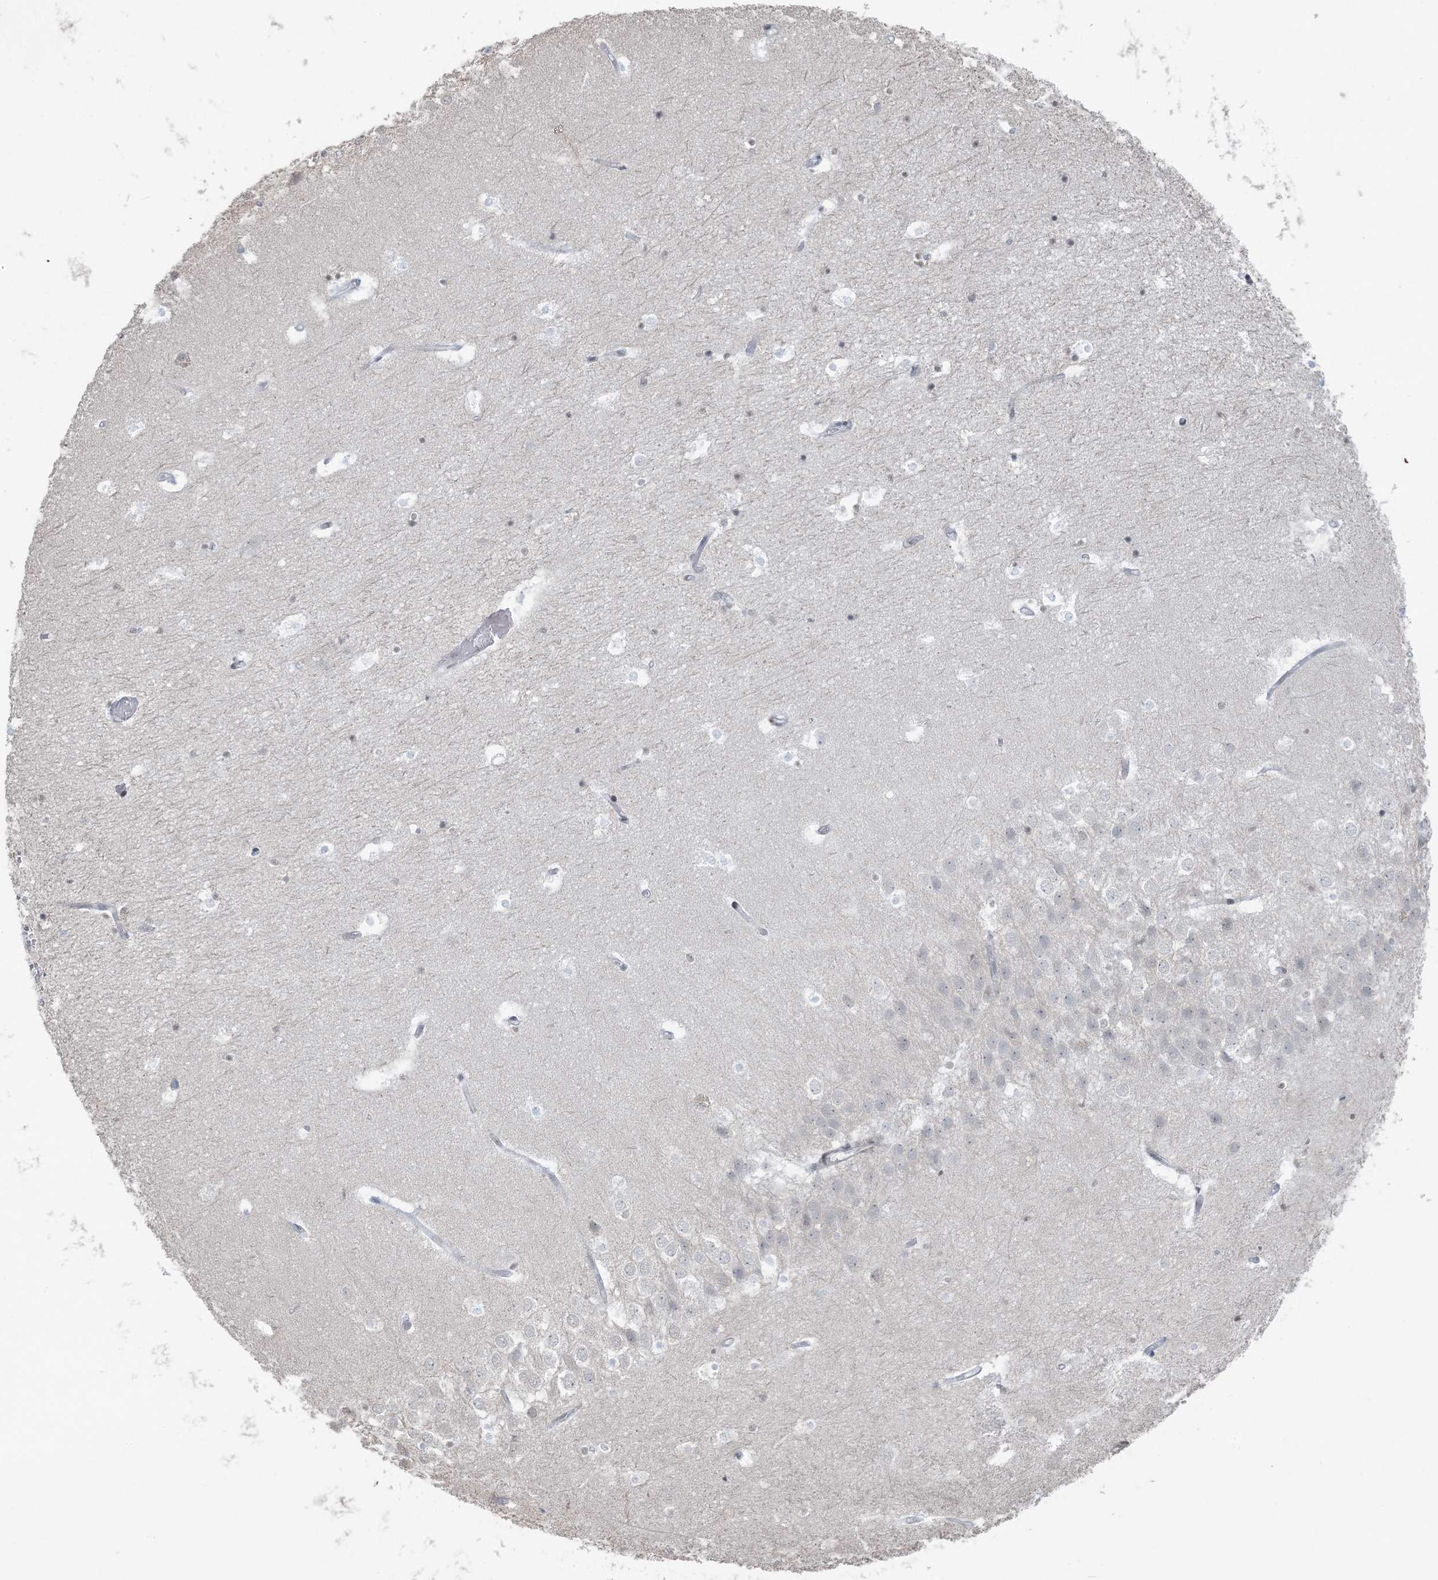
{"staining": {"intensity": "negative", "quantity": "none", "location": "none"}, "tissue": "hippocampus", "cell_type": "Glial cells", "image_type": "normal", "snomed": [{"axis": "morphology", "description": "Normal tissue, NOS"}, {"axis": "topography", "description": "Hippocampus"}], "caption": "Histopathology image shows no protein staining in glial cells of normal hippocampus. (DAB (3,3'-diaminobenzidine) immunohistochemistry visualized using brightfield microscopy, high magnification).", "gene": "ZNF787", "patient": {"sex": "female", "age": 52}}